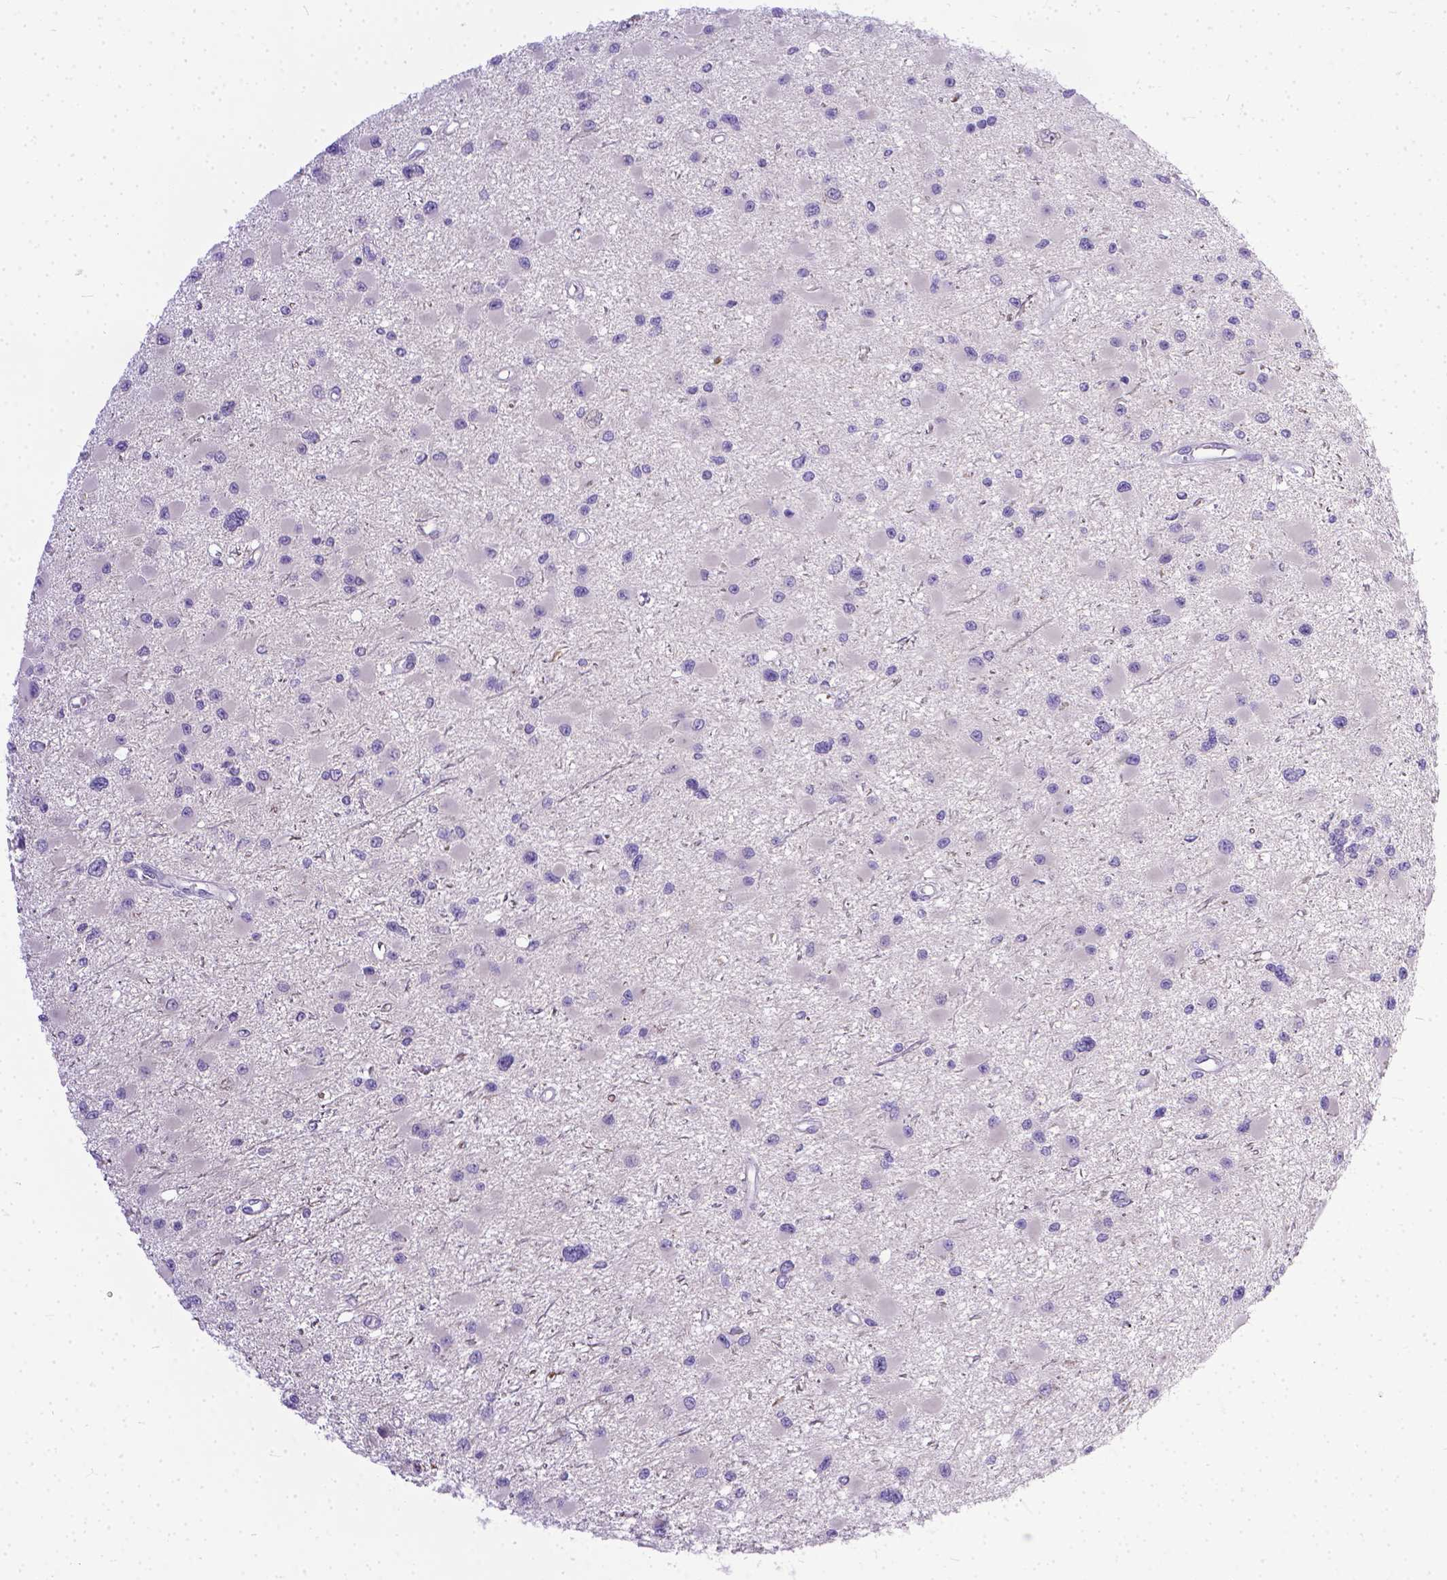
{"staining": {"intensity": "negative", "quantity": "none", "location": "none"}, "tissue": "glioma", "cell_type": "Tumor cells", "image_type": "cancer", "snomed": [{"axis": "morphology", "description": "Glioma, malignant, High grade"}, {"axis": "topography", "description": "Brain"}], "caption": "IHC micrograph of malignant glioma (high-grade) stained for a protein (brown), which reveals no staining in tumor cells.", "gene": "TTLL6", "patient": {"sex": "male", "age": 54}}